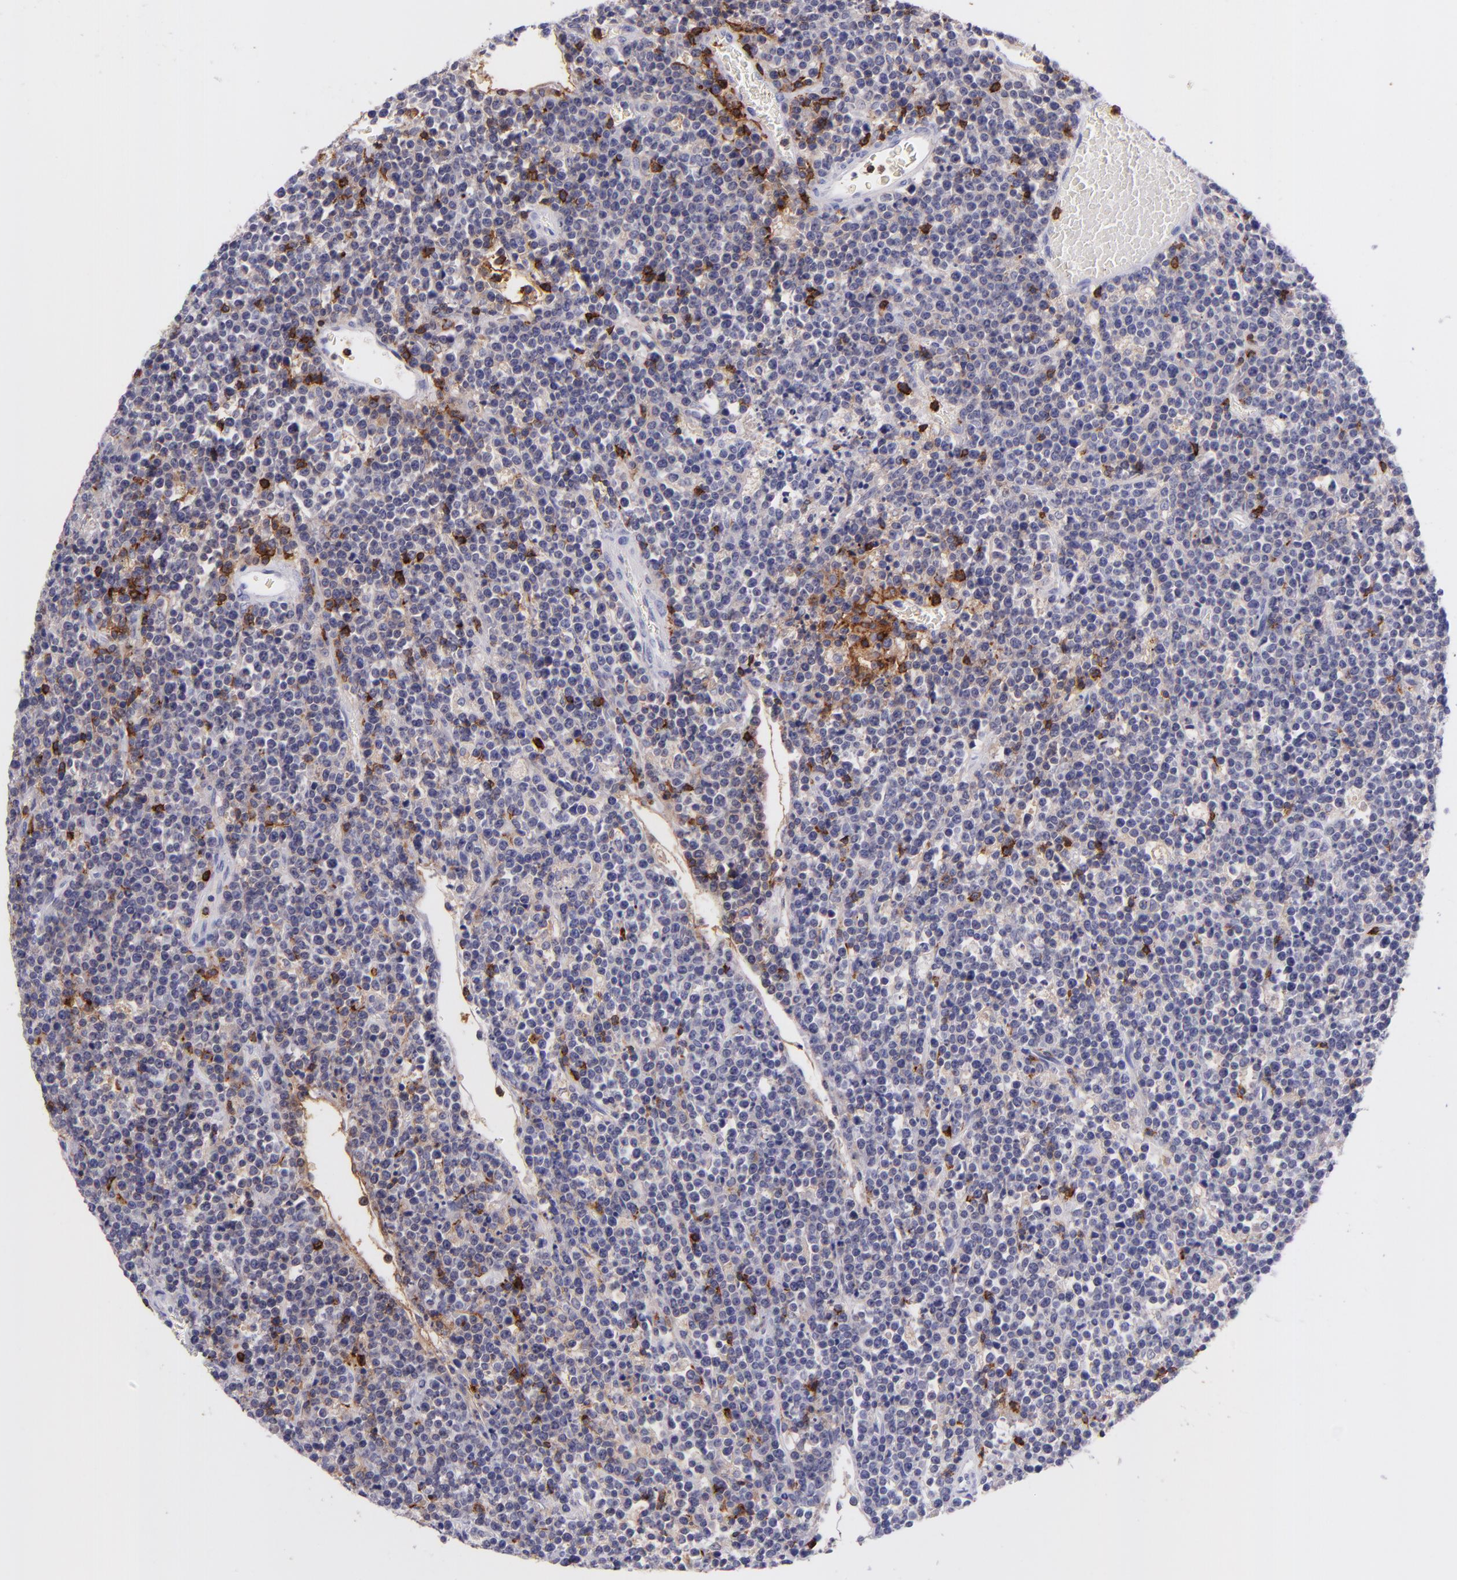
{"staining": {"intensity": "negative", "quantity": "none", "location": "none"}, "tissue": "lymphoma", "cell_type": "Tumor cells", "image_type": "cancer", "snomed": [{"axis": "morphology", "description": "Malignant lymphoma, non-Hodgkin's type, High grade"}, {"axis": "topography", "description": "Ovary"}], "caption": "High magnification brightfield microscopy of malignant lymphoma, non-Hodgkin's type (high-grade) stained with DAB (brown) and counterstained with hematoxylin (blue): tumor cells show no significant positivity.", "gene": "SPN", "patient": {"sex": "female", "age": 56}}